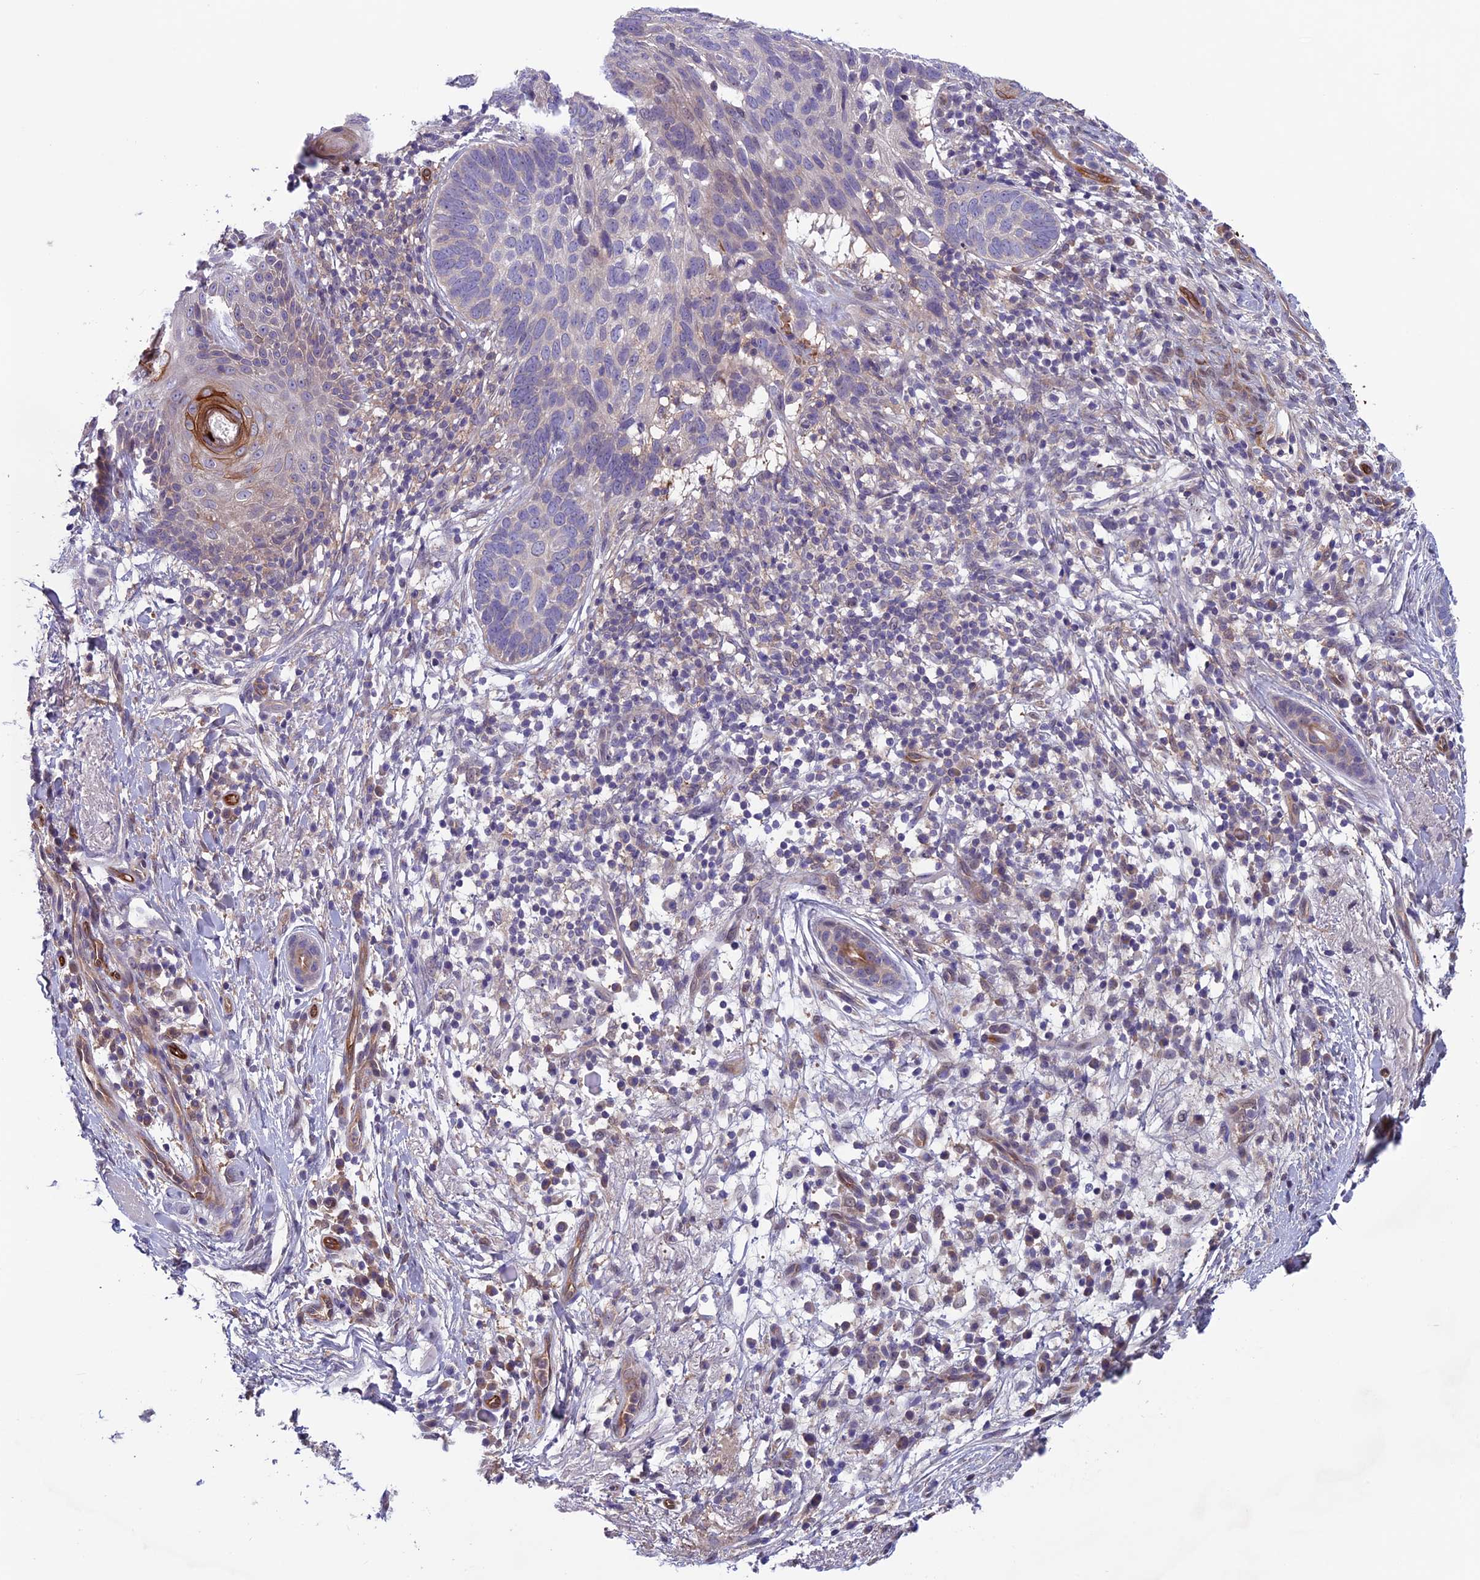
{"staining": {"intensity": "negative", "quantity": "none", "location": "none"}, "tissue": "skin cancer", "cell_type": "Tumor cells", "image_type": "cancer", "snomed": [{"axis": "morphology", "description": "Basal cell carcinoma"}, {"axis": "topography", "description": "Skin"}], "caption": "Histopathology image shows no significant protein expression in tumor cells of skin cancer (basal cell carcinoma). (Stains: DAB (3,3'-diaminobenzidine) IHC with hematoxylin counter stain, Microscopy: brightfield microscopy at high magnification).", "gene": "MAST2", "patient": {"sex": "male", "age": 85}}